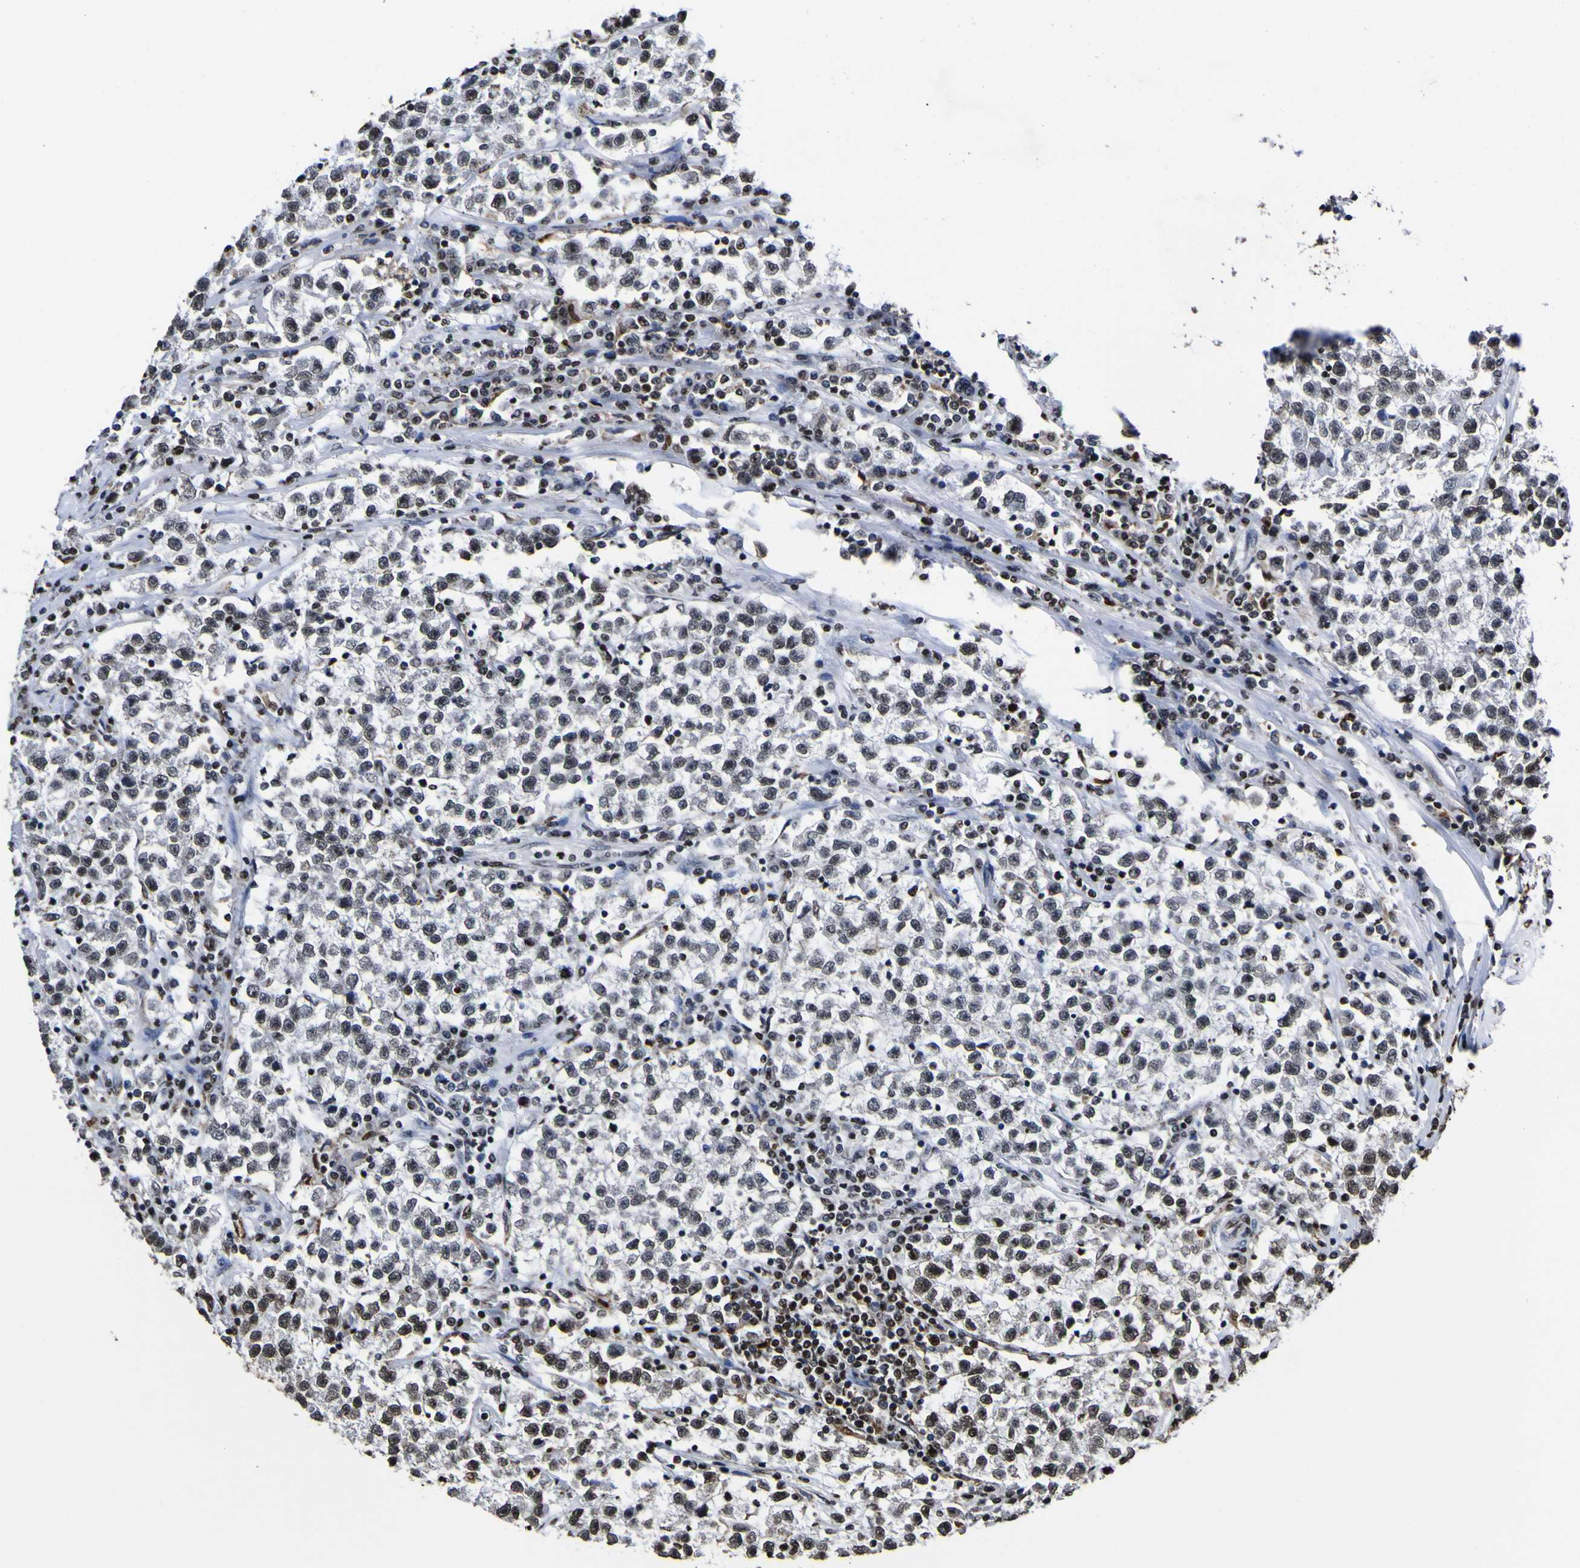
{"staining": {"intensity": "strong", "quantity": "<25%", "location": "nuclear"}, "tissue": "testis cancer", "cell_type": "Tumor cells", "image_type": "cancer", "snomed": [{"axis": "morphology", "description": "Seminoma, NOS"}, {"axis": "topography", "description": "Testis"}], "caption": "This photomicrograph exhibits IHC staining of human testis seminoma, with medium strong nuclear positivity in approximately <25% of tumor cells.", "gene": "PIAS1", "patient": {"sex": "male", "age": 22}}